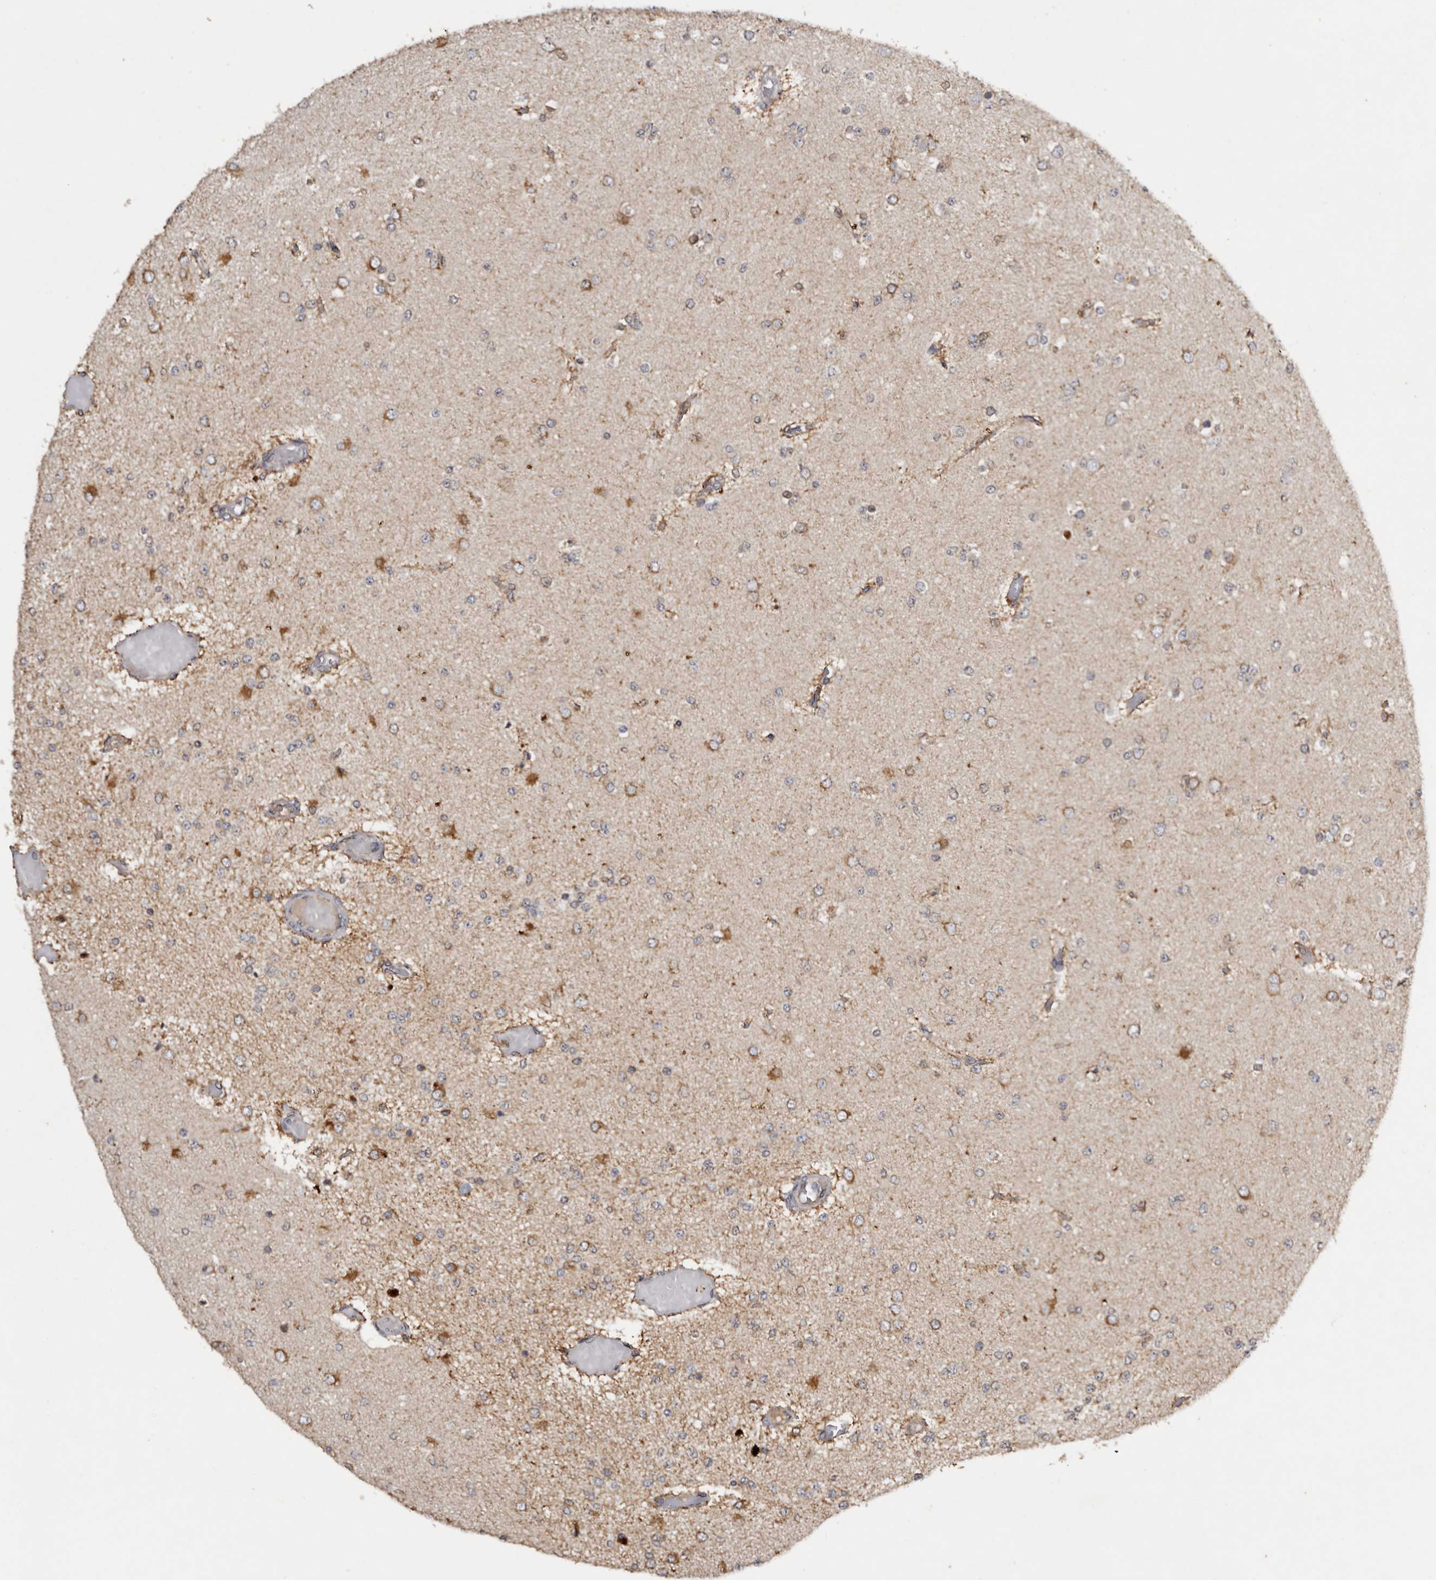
{"staining": {"intensity": "moderate", "quantity": "25%-75%", "location": "cytoplasmic/membranous"}, "tissue": "glioma", "cell_type": "Tumor cells", "image_type": "cancer", "snomed": [{"axis": "morphology", "description": "Glioma, malignant, Low grade"}, {"axis": "topography", "description": "Brain"}], "caption": "Brown immunohistochemical staining in human malignant glioma (low-grade) demonstrates moderate cytoplasmic/membranous staining in approximately 25%-75% of tumor cells.", "gene": "INKA2", "patient": {"sex": "female", "age": 22}}